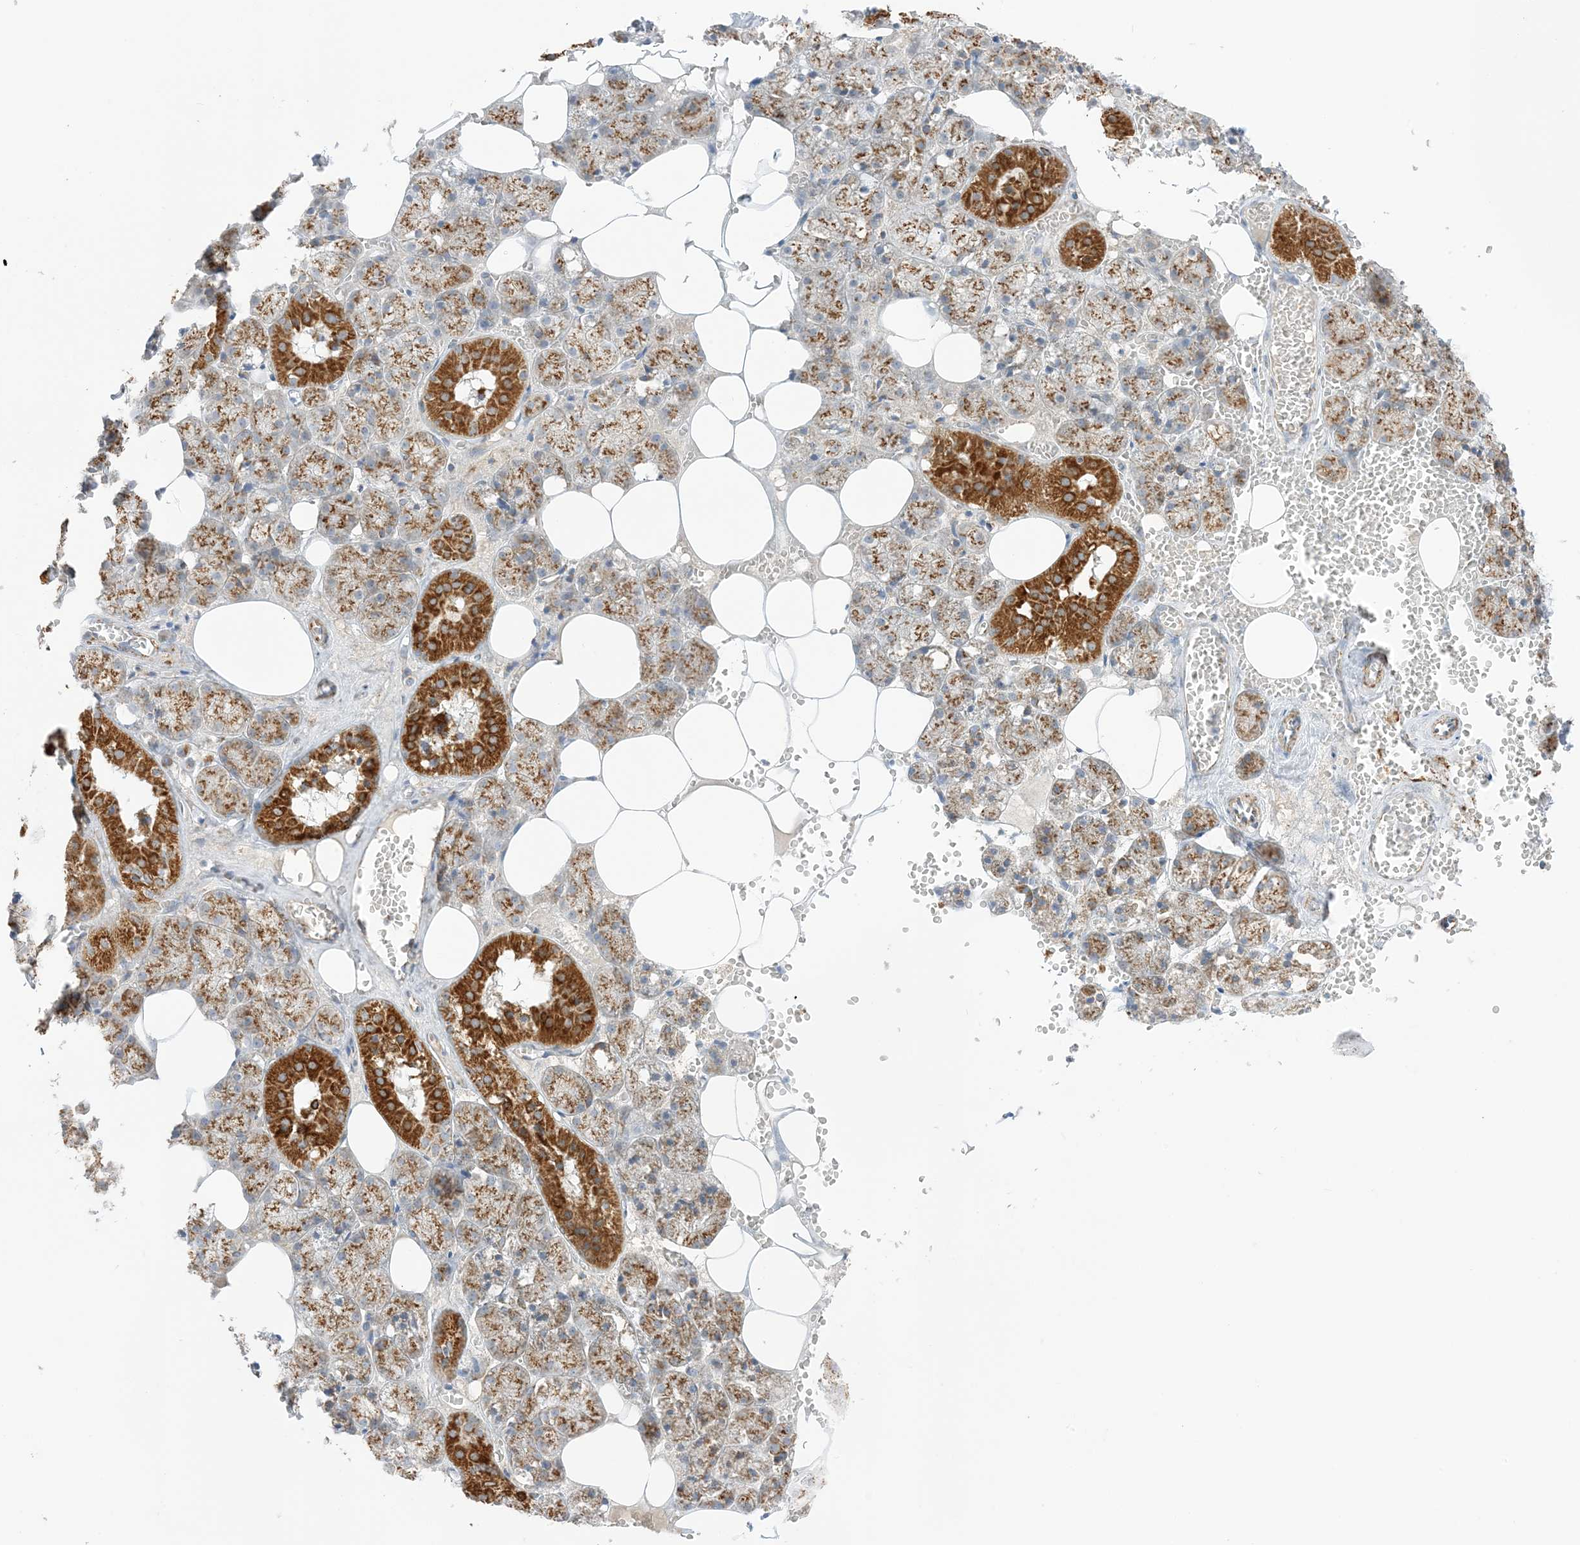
{"staining": {"intensity": "strong", "quantity": "25%-75%", "location": "cytoplasmic/membranous"}, "tissue": "salivary gland", "cell_type": "Glandular cells", "image_type": "normal", "snomed": [{"axis": "morphology", "description": "Normal tissue, NOS"}, {"axis": "topography", "description": "Salivary gland"}], "caption": "Benign salivary gland was stained to show a protein in brown. There is high levels of strong cytoplasmic/membranous positivity in approximately 25%-75% of glandular cells. (DAB IHC, brown staining for protein, blue staining for nuclei).", "gene": "SLC25A12", "patient": {"sex": "male", "age": 62}}